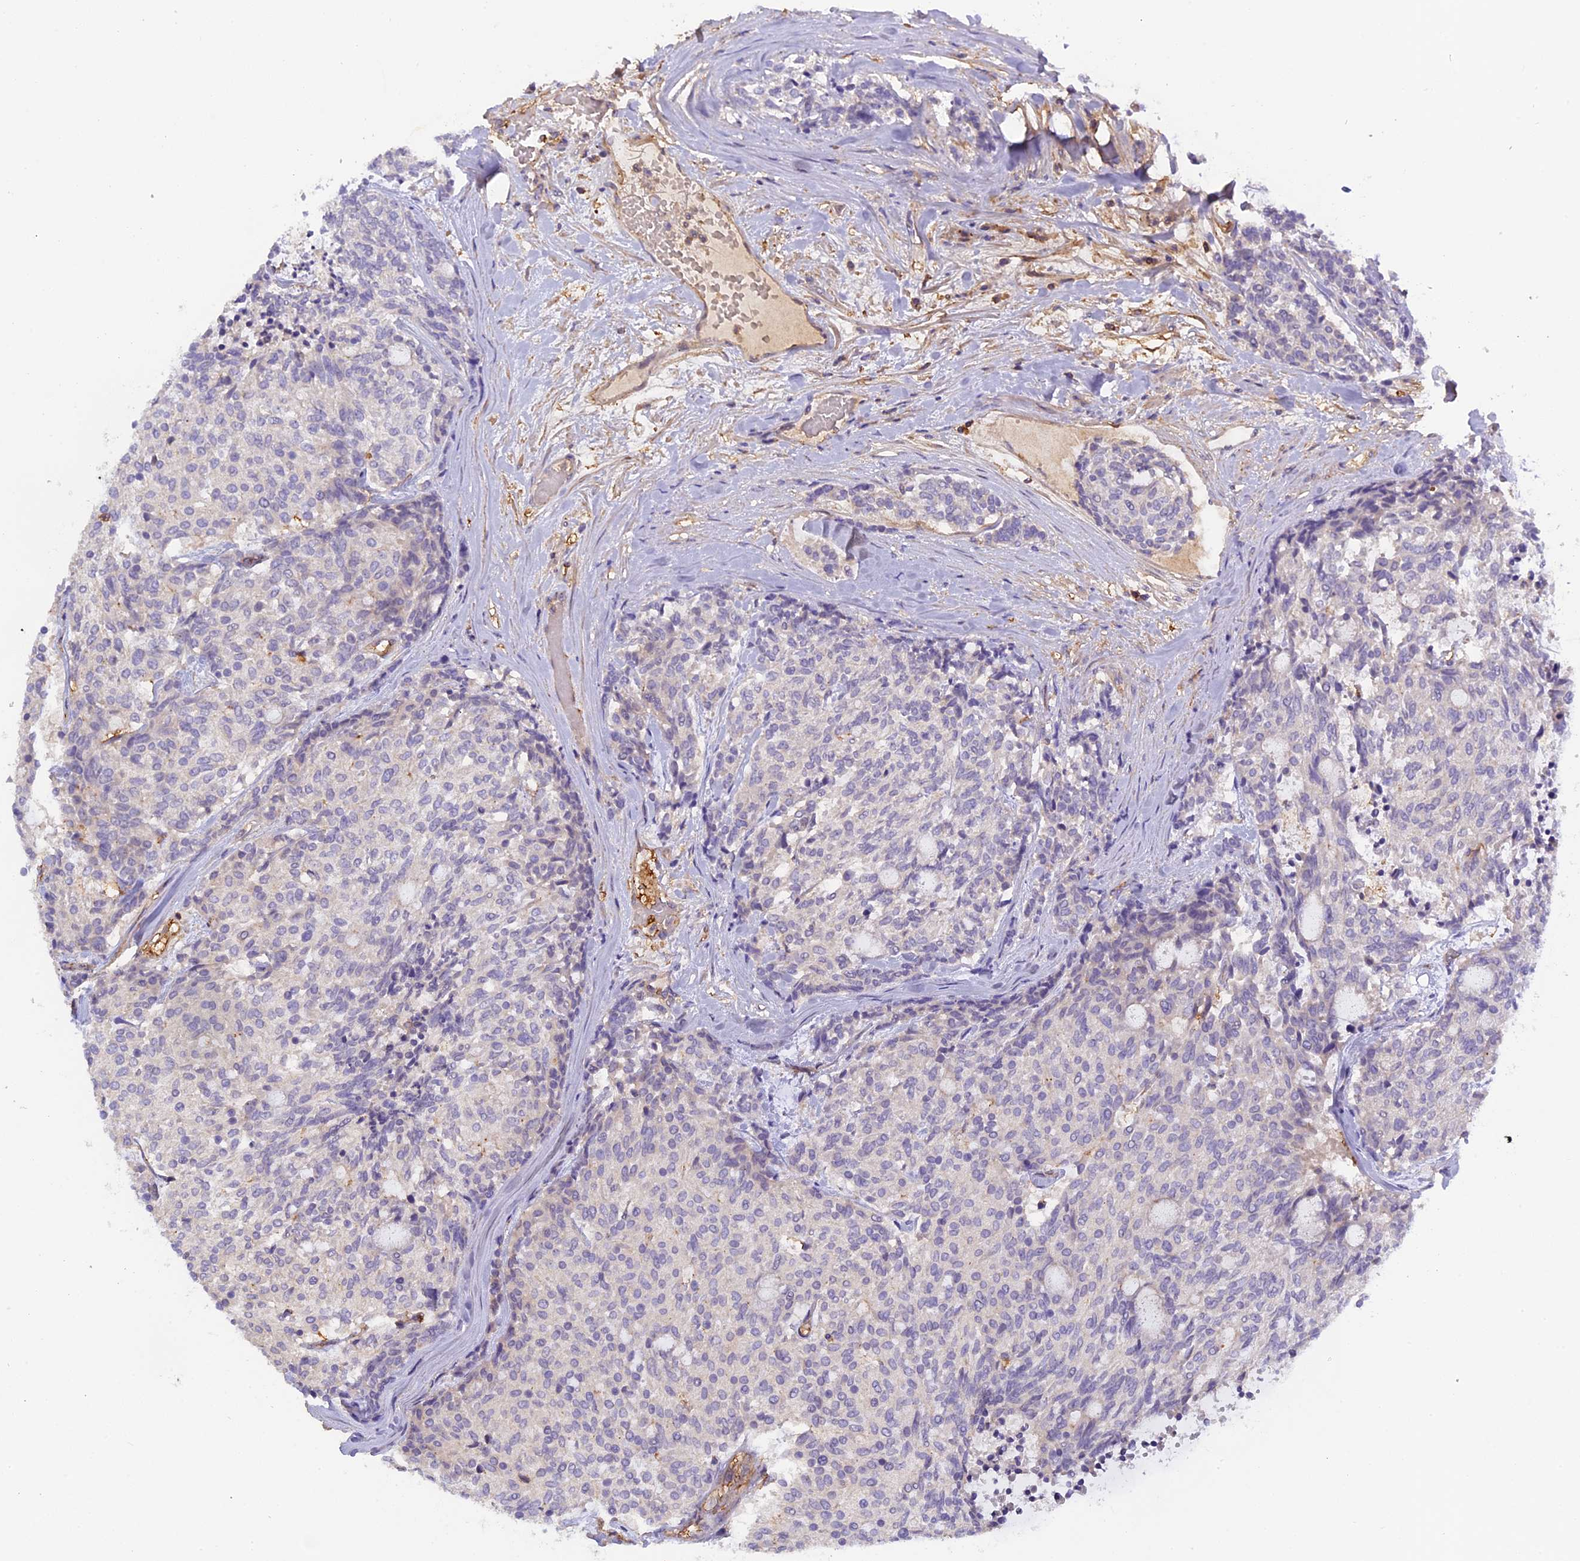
{"staining": {"intensity": "negative", "quantity": "none", "location": "none"}, "tissue": "carcinoid", "cell_type": "Tumor cells", "image_type": "cancer", "snomed": [{"axis": "morphology", "description": "Carcinoid, malignant, NOS"}, {"axis": "topography", "description": "Pancreas"}], "caption": "A photomicrograph of human carcinoid is negative for staining in tumor cells.", "gene": "CFAP119", "patient": {"sex": "female", "age": 54}}